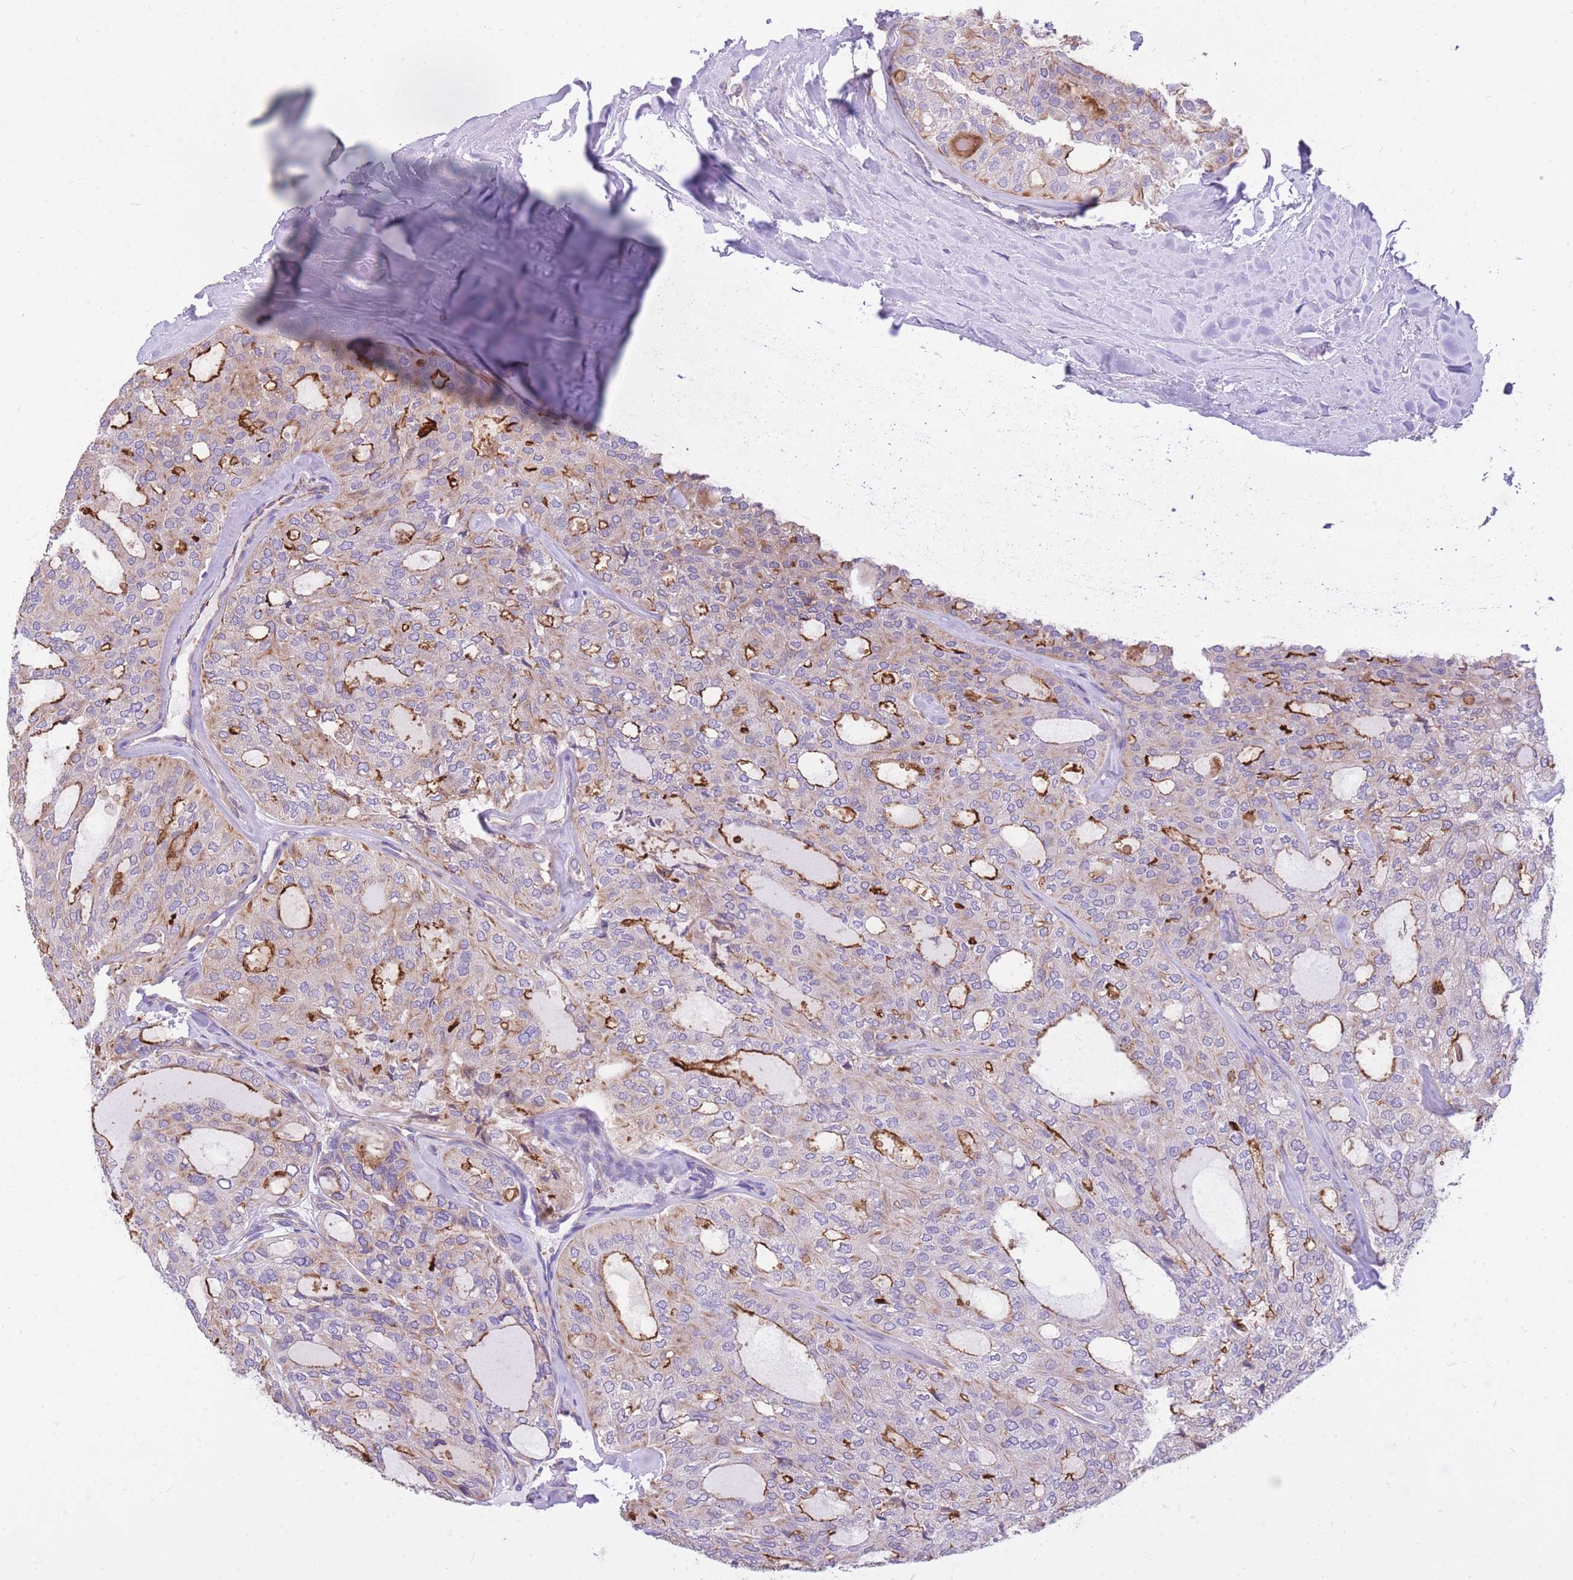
{"staining": {"intensity": "strong", "quantity": "<25%", "location": "cytoplasmic/membranous"}, "tissue": "thyroid cancer", "cell_type": "Tumor cells", "image_type": "cancer", "snomed": [{"axis": "morphology", "description": "Follicular adenoma carcinoma, NOS"}, {"axis": "topography", "description": "Thyroid gland"}], "caption": "Protein expression analysis of human follicular adenoma carcinoma (thyroid) reveals strong cytoplasmic/membranous staining in approximately <25% of tumor cells.", "gene": "ANKRD53", "patient": {"sex": "male", "age": 75}}